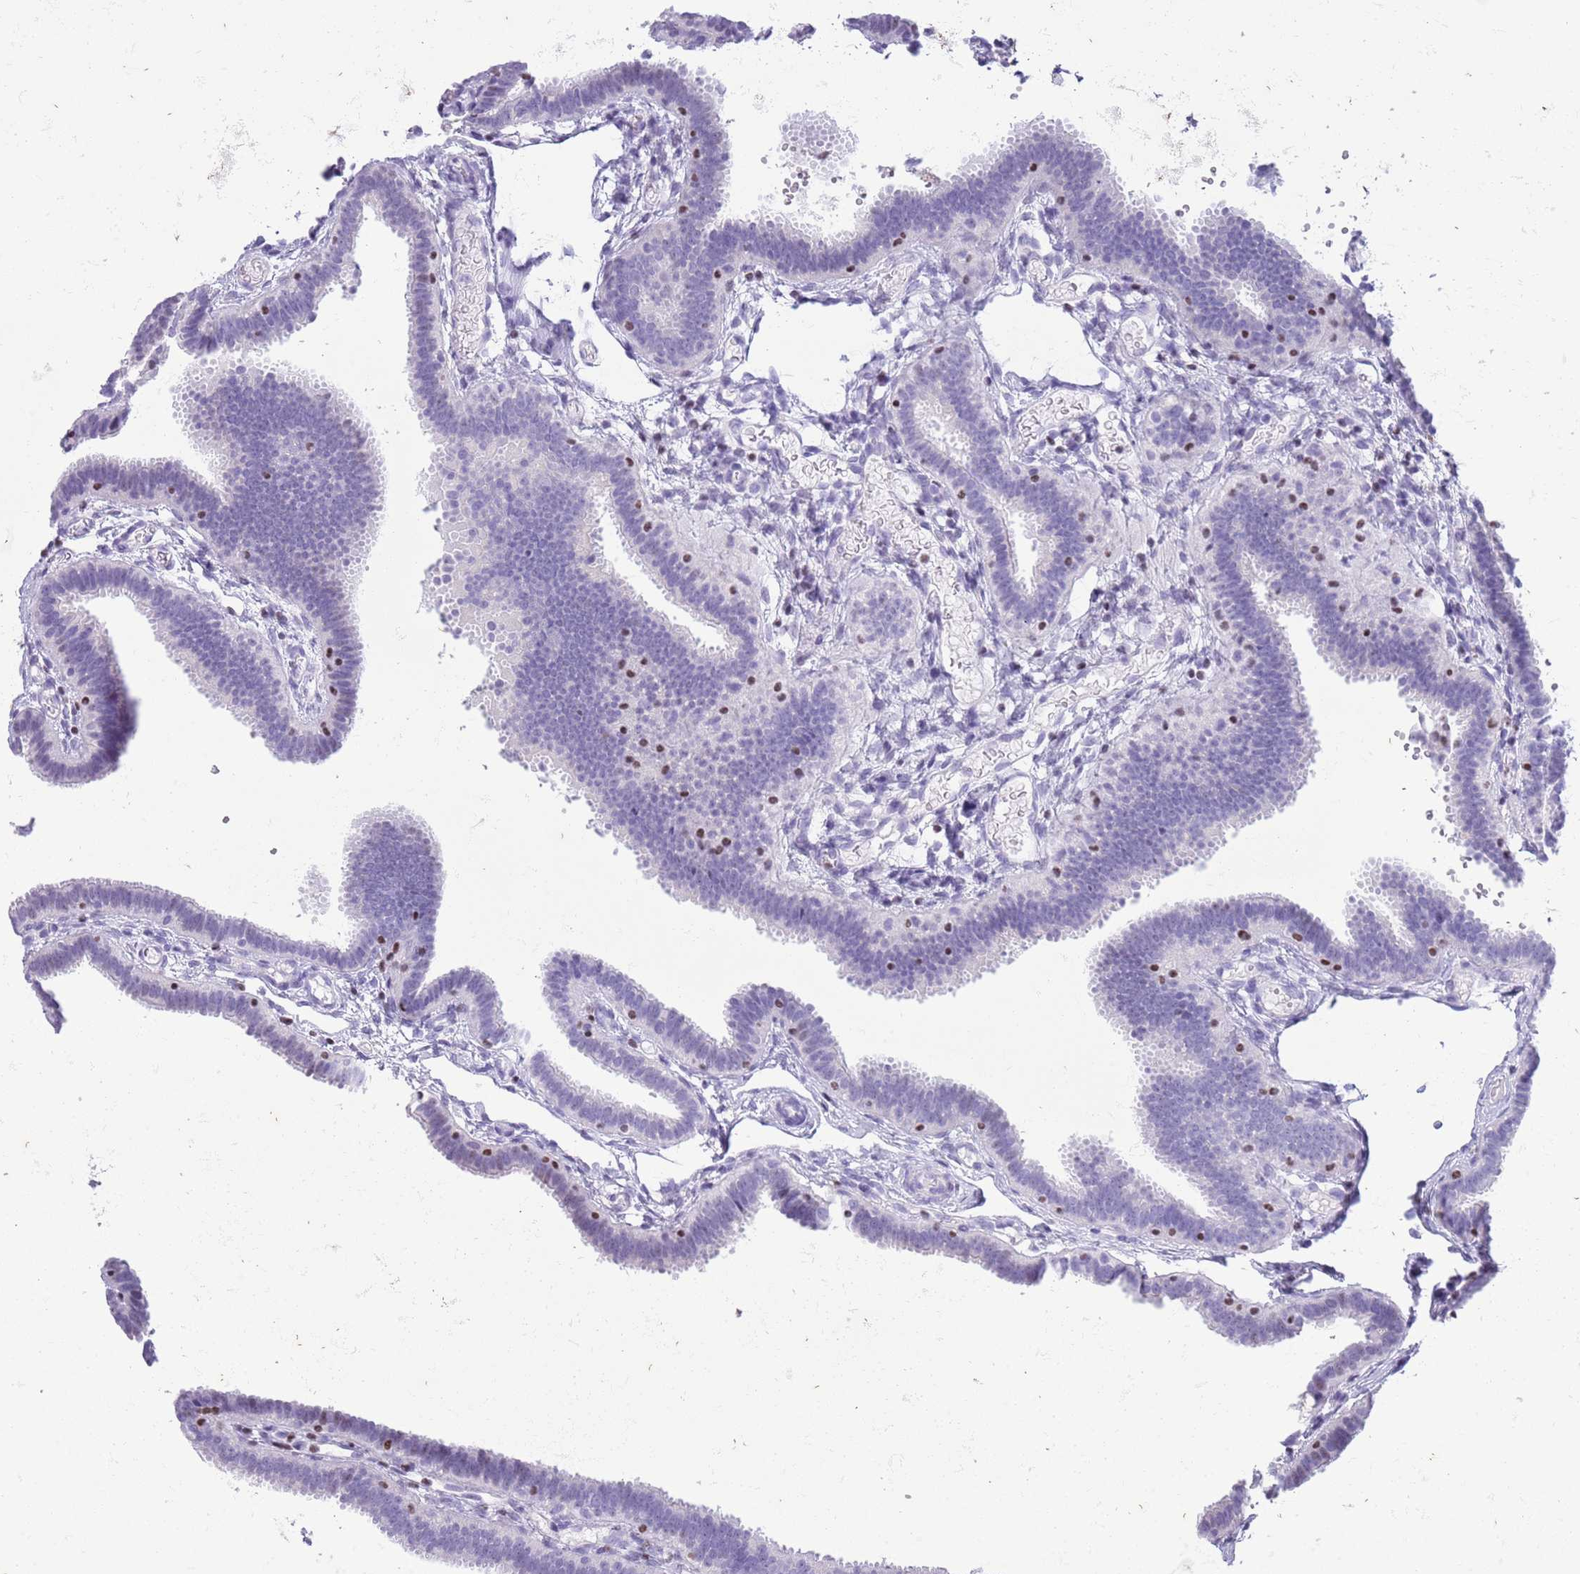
{"staining": {"intensity": "negative", "quantity": "none", "location": "none"}, "tissue": "fallopian tube", "cell_type": "Glandular cells", "image_type": "normal", "snomed": [{"axis": "morphology", "description": "Normal tissue, NOS"}, {"axis": "topography", "description": "Fallopian tube"}], "caption": "This is a histopathology image of IHC staining of unremarkable fallopian tube, which shows no staining in glandular cells.", "gene": "BCL11B", "patient": {"sex": "female", "age": 37}}